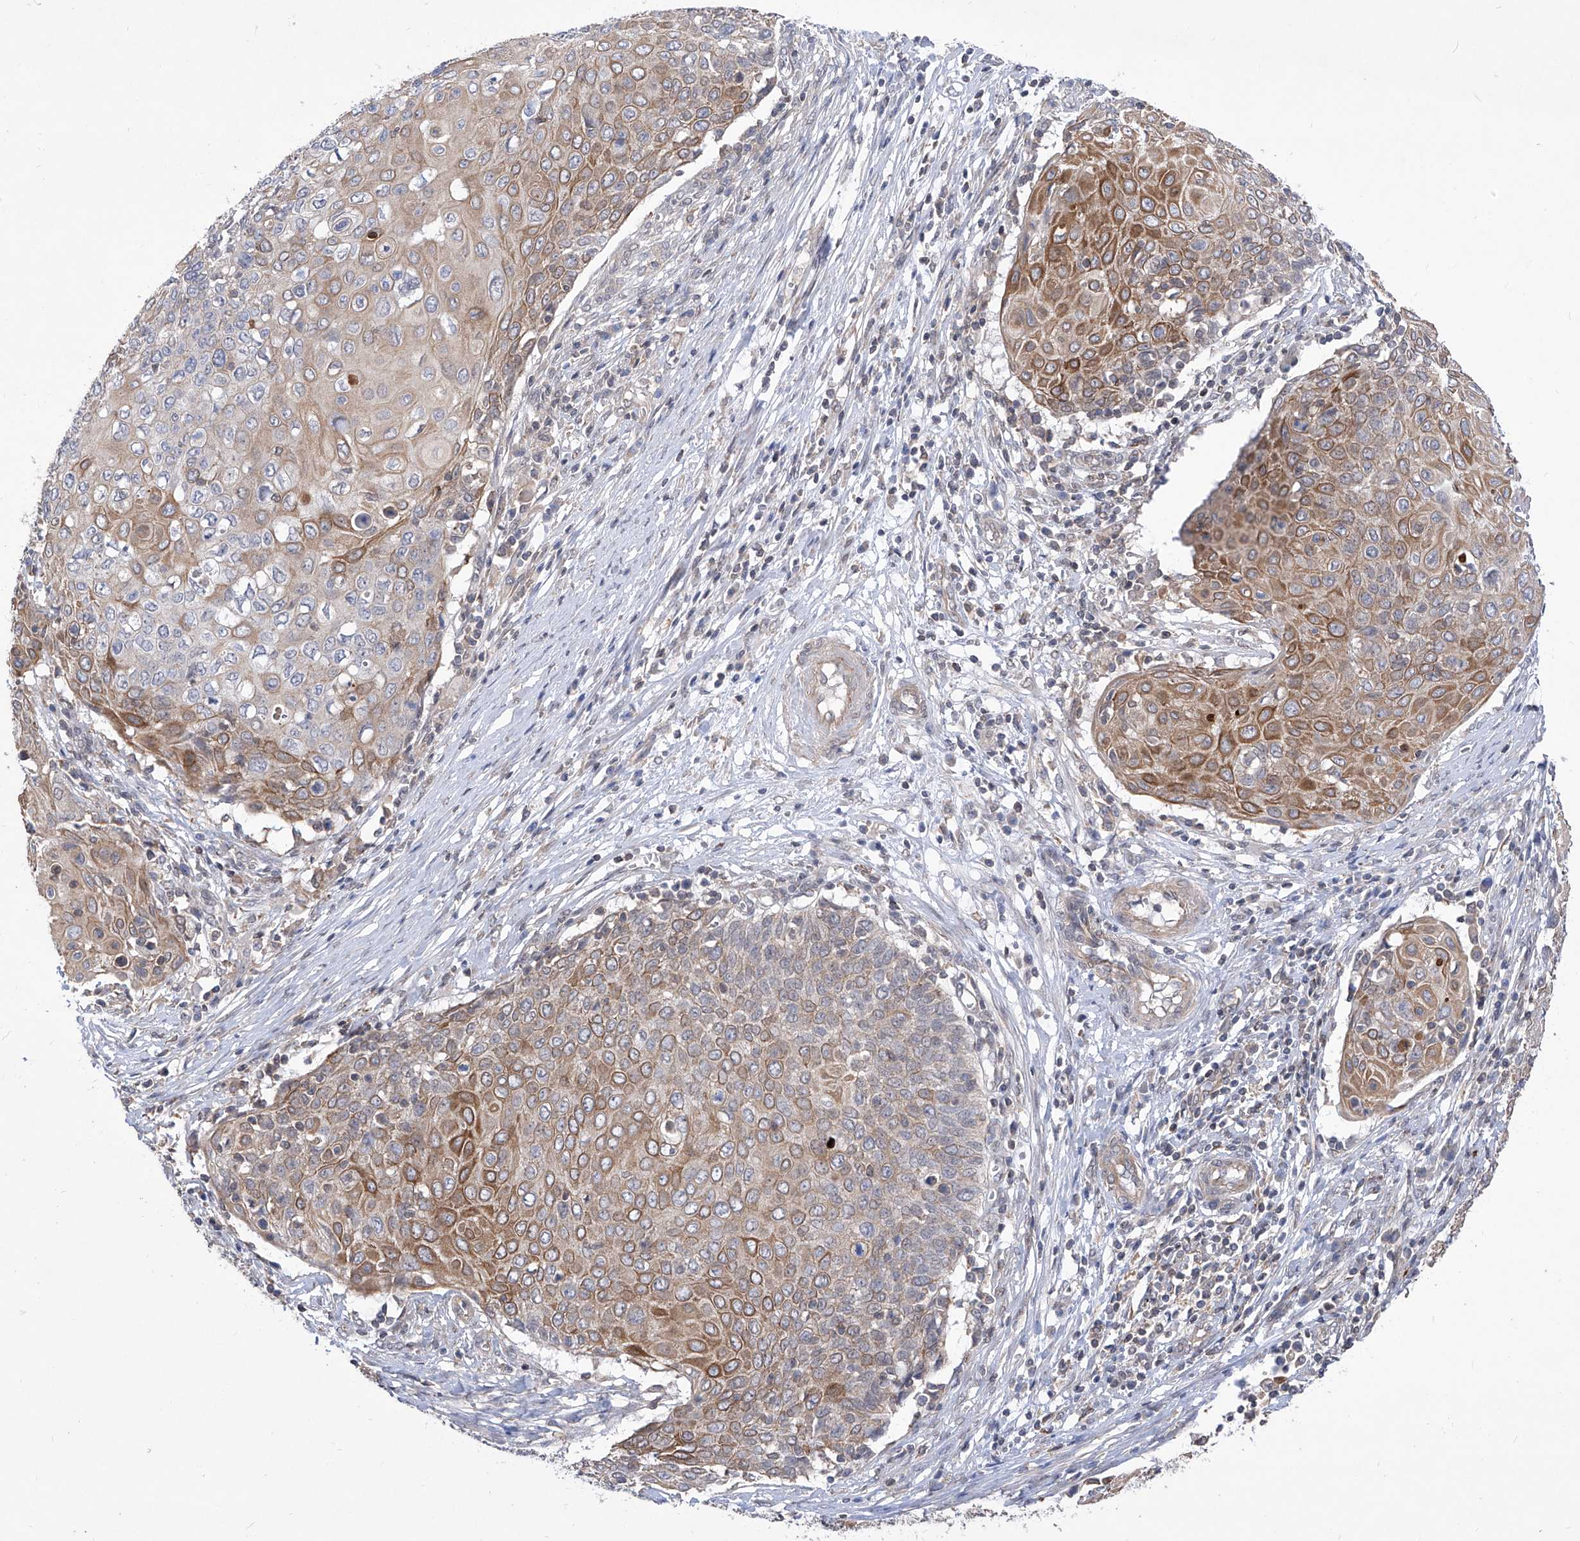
{"staining": {"intensity": "moderate", "quantity": "25%-75%", "location": "cytoplasmic/membranous"}, "tissue": "cervical cancer", "cell_type": "Tumor cells", "image_type": "cancer", "snomed": [{"axis": "morphology", "description": "Squamous cell carcinoma, NOS"}, {"axis": "topography", "description": "Cervix"}], "caption": "Immunohistochemistry image of neoplastic tissue: human cervical cancer stained using immunohistochemistry exhibits medium levels of moderate protein expression localized specifically in the cytoplasmic/membranous of tumor cells, appearing as a cytoplasmic/membranous brown color.", "gene": "KIFC2", "patient": {"sex": "female", "age": 39}}